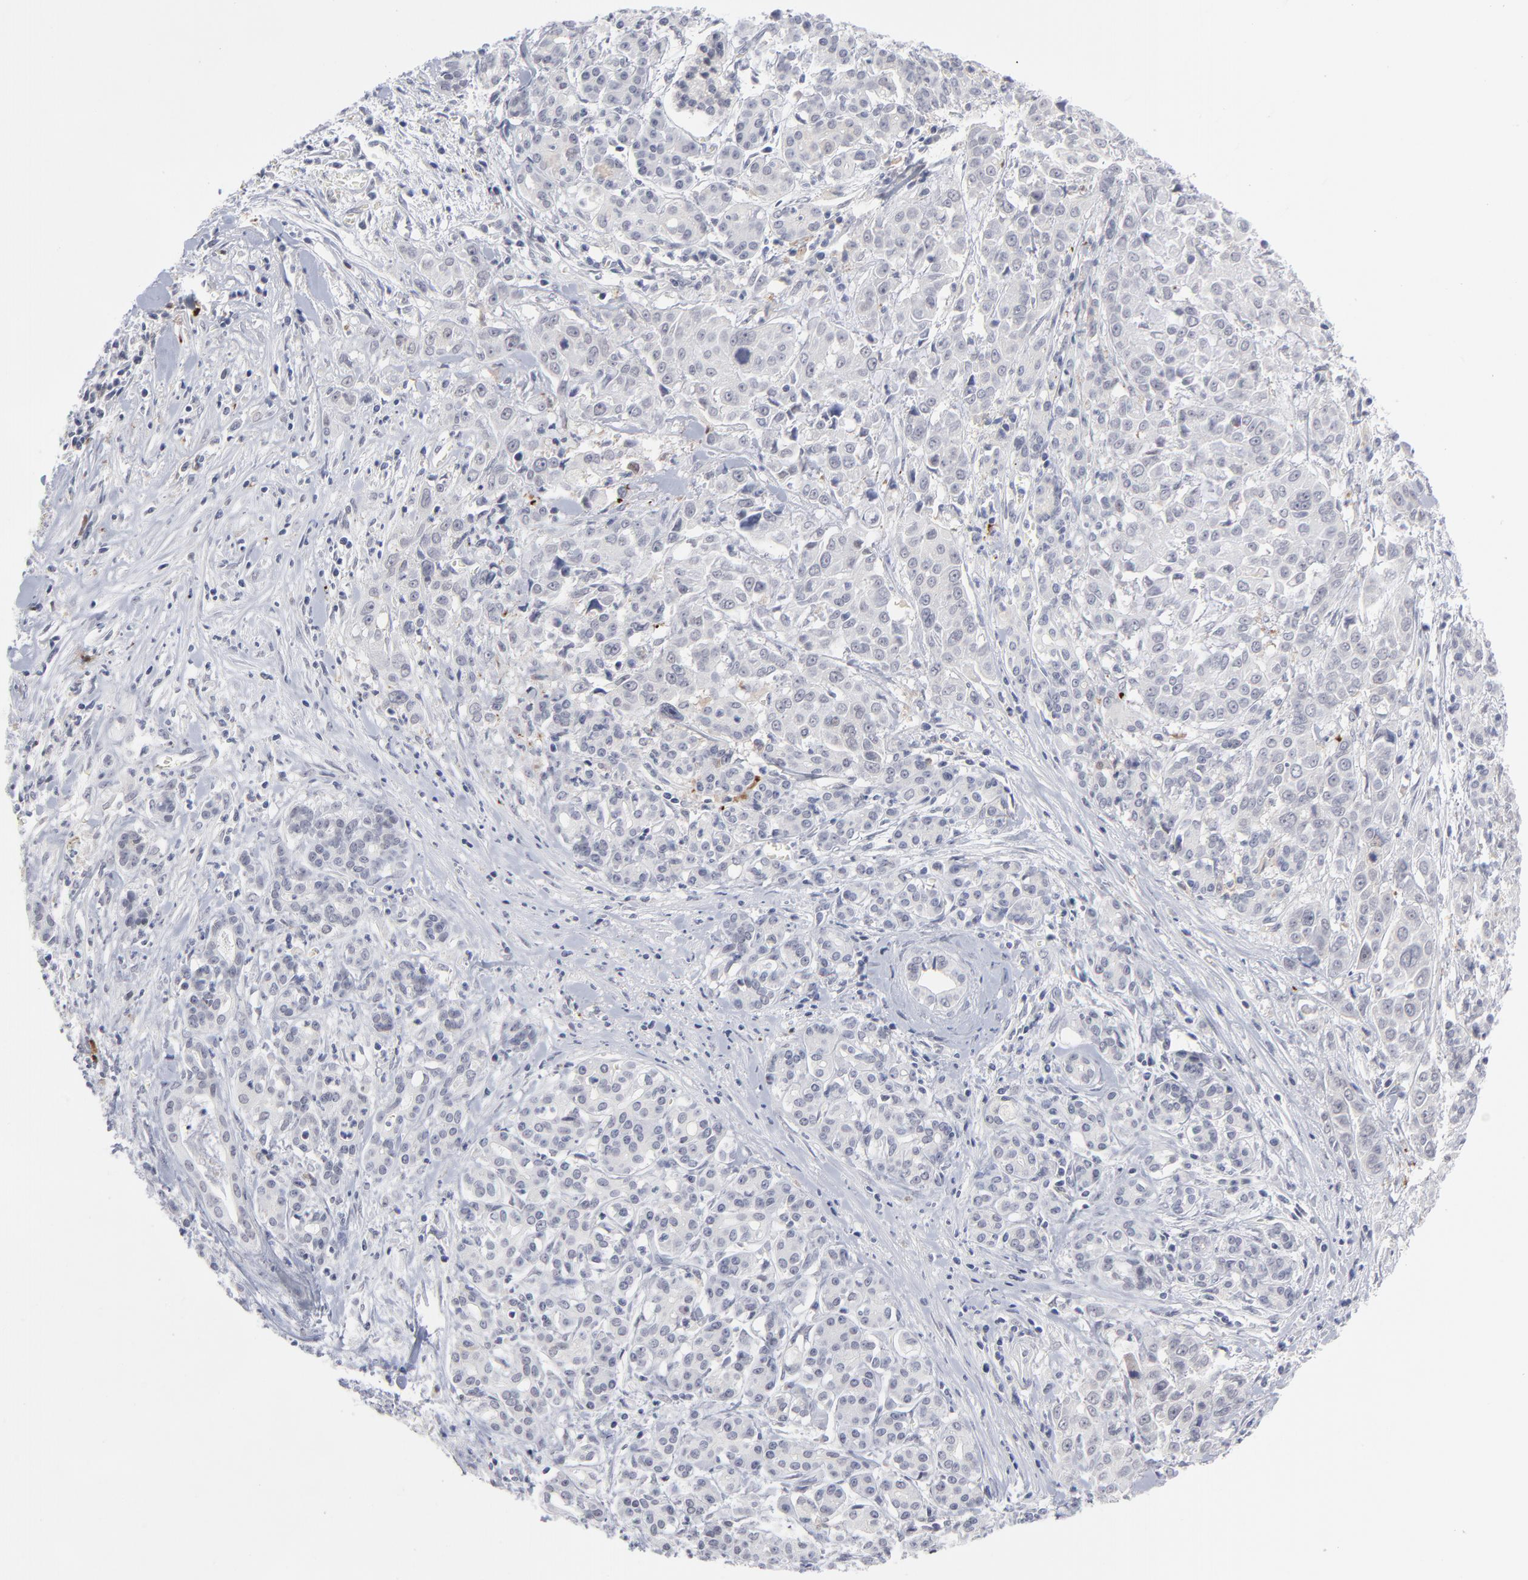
{"staining": {"intensity": "negative", "quantity": "none", "location": "none"}, "tissue": "pancreatic cancer", "cell_type": "Tumor cells", "image_type": "cancer", "snomed": [{"axis": "morphology", "description": "Adenocarcinoma, NOS"}, {"axis": "topography", "description": "Pancreas"}], "caption": "Immunohistochemistry of human pancreatic cancer (adenocarcinoma) demonstrates no positivity in tumor cells. (DAB (3,3'-diaminobenzidine) immunohistochemistry visualized using brightfield microscopy, high magnification).", "gene": "CCR2", "patient": {"sex": "female", "age": 52}}